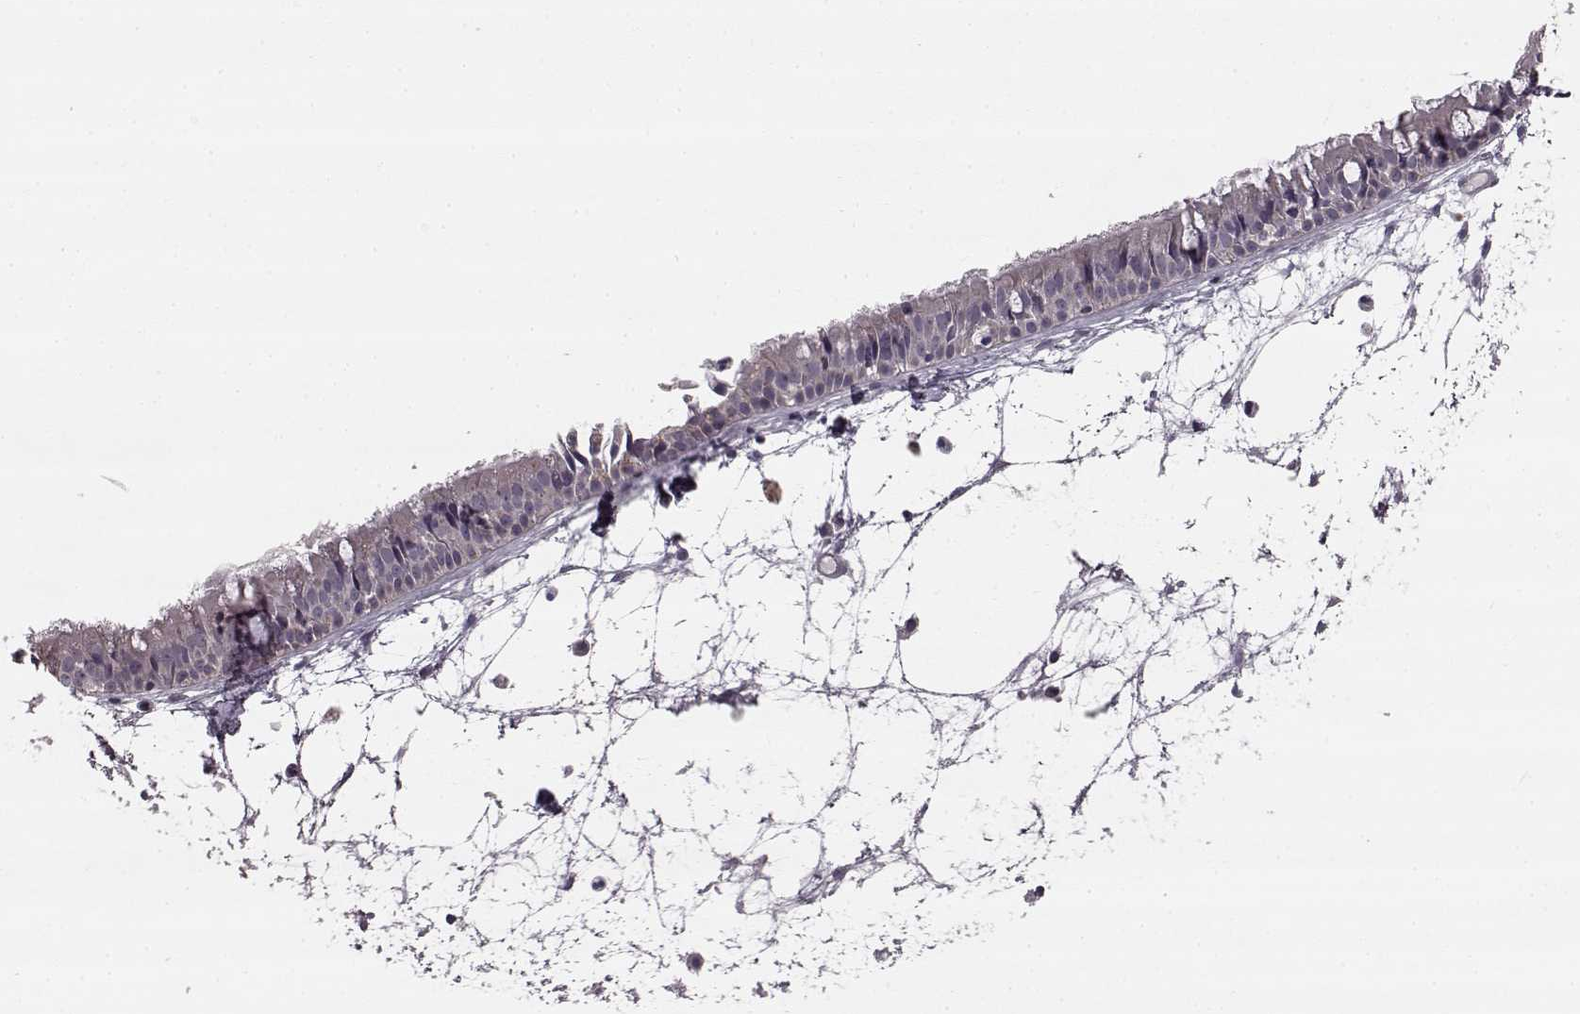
{"staining": {"intensity": "weak", "quantity": "25%-75%", "location": "cytoplasmic/membranous"}, "tissue": "nasopharynx", "cell_type": "Respiratory epithelial cells", "image_type": "normal", "snomed": [{"axis": "morphology", "description": "Normal tissue, NOS"}, {"axis": "topography", "description": "Nasopharynx"}], "caption": "This image reveals immunohistochemistry (IHC) staining of normal human nasopharynx, with low weak cytoplasmic/membranous positivity in about 25%-75% of respiratory epithelial cells.", "gene": "HMMR", "patient": {"sex": "male", "age": 31}}